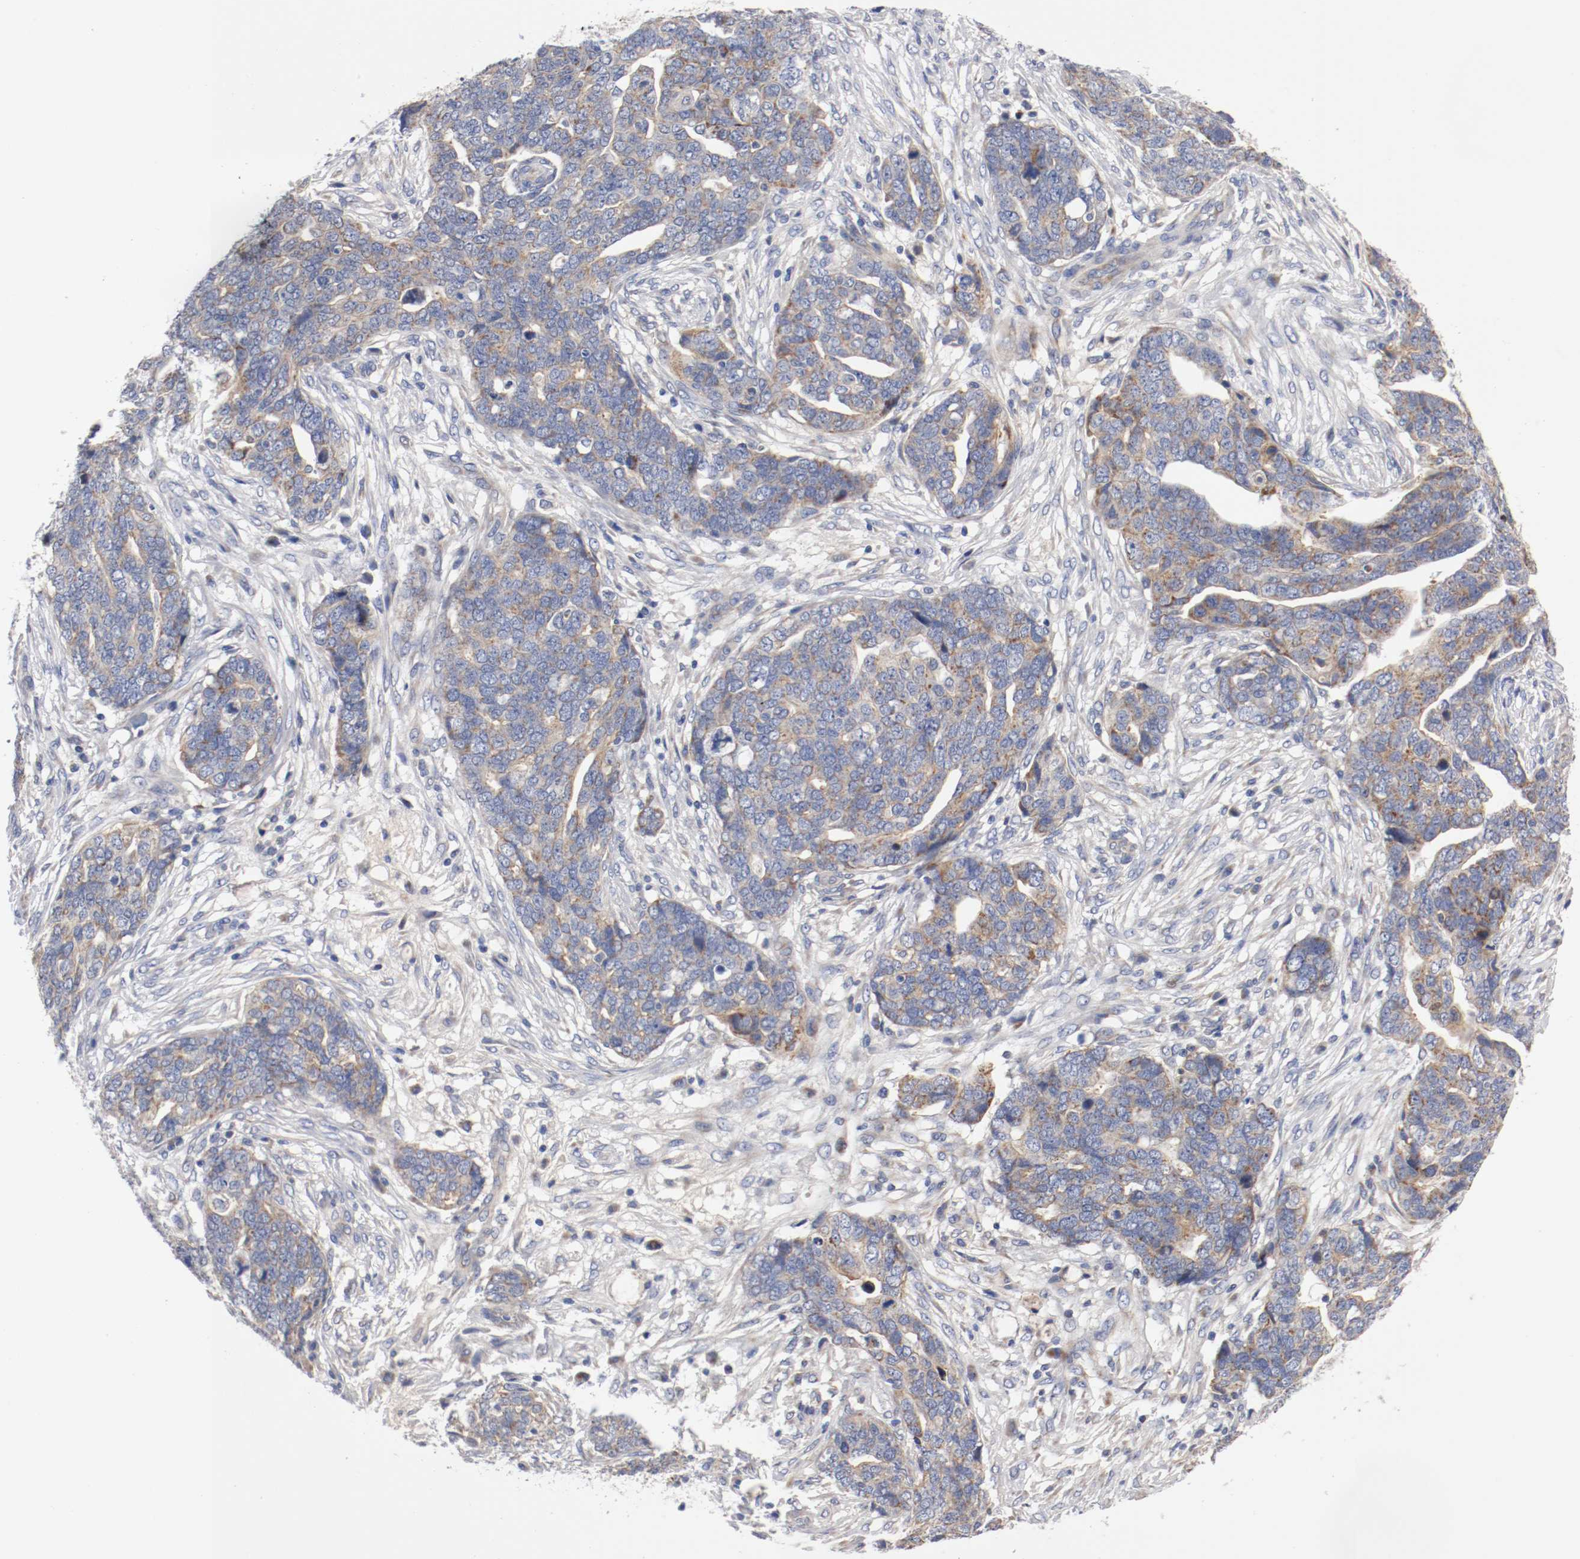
{"staining": {"intensity": "weak", "quantity": "25%-75%", "location": "cytoplasmic/membranous"}, "tissue": "ovarian cancer", "cell_type": "Tumor cells", "image_type": "cancer", "snomed": [{"axis": "morphology", "description": "Normal tissue, NOS"}, {"axis": "morphology", "description": "Cystadenocarcinoma, serous, NOS"}, {"axis": "topography", "description": "Fallopian tube"}, {"axis": "topography", "description": "Ovary"}], "caption": "DAB (3,3'-diaminobenzidine) immunohistochemical staining of ovarian serous cystadenocarcinoma displays weak cytoplasmic/membranous protein positivity in about 25%-75% of tumor cells.", "gene": "PCSK6", "patient": {"sex": "female", "age": 56}}